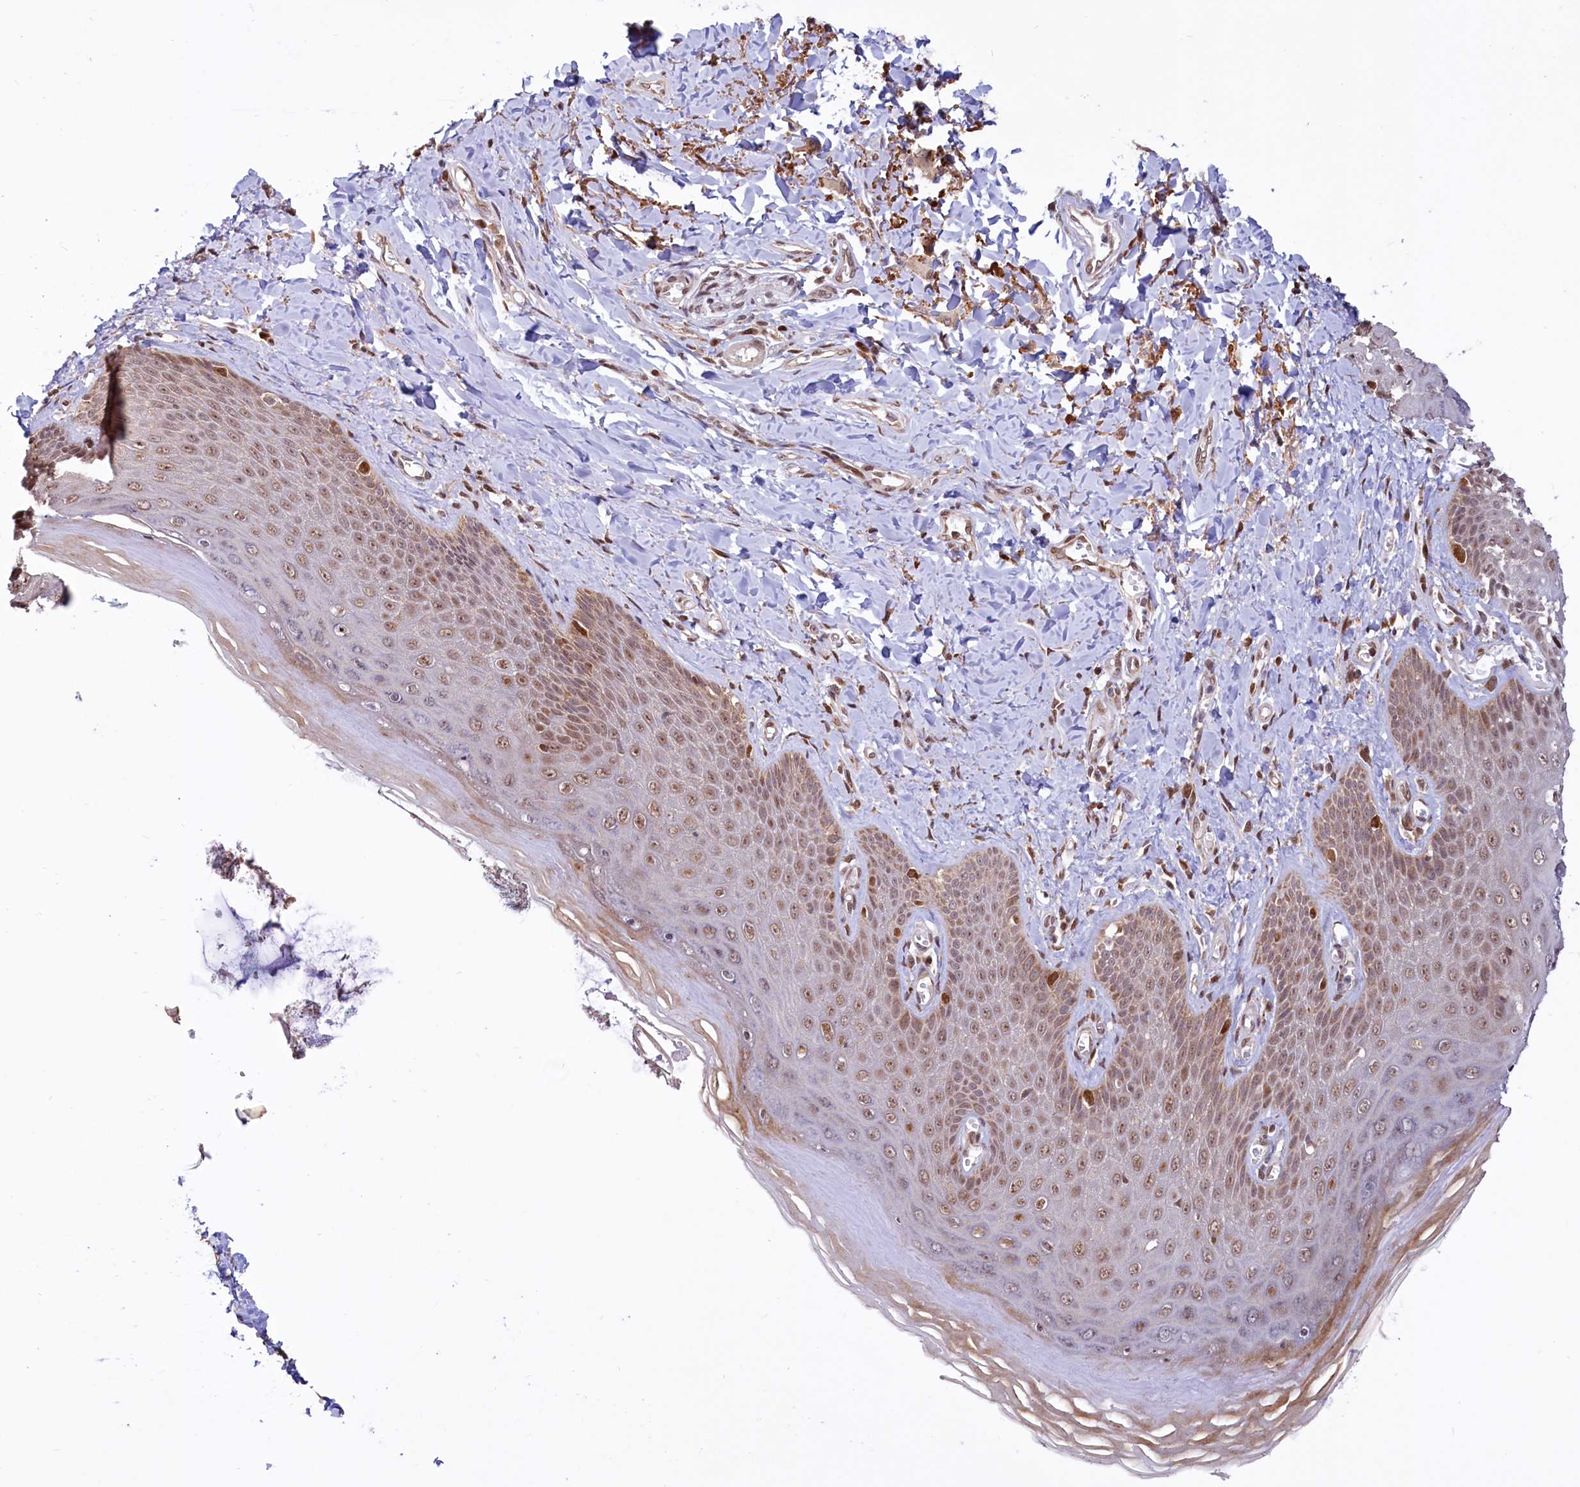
{"staining": {"intensity": "moderate", "quantity": ">75%", "location": "cytoplasmic/membranous,nuclear"}, "tissue": "skin", "cell_type": "Epidermal cells", "image_type": "normal", "snomed": [{"axis": "morphology", "description": "Normal tissue, NOS"}, {"axis": "topography", "description": "Anal"}], "caption": "An immunohistochemistry (IHC) photomicrograph of unremarkable tissue is shown. Protein staining in brown highlights moderate cytoplasmic/membranous,nuclear positivity in skin within epidermal cells.", "gene": "PHC3", "patient": {"sex": "male", "age": 78}}